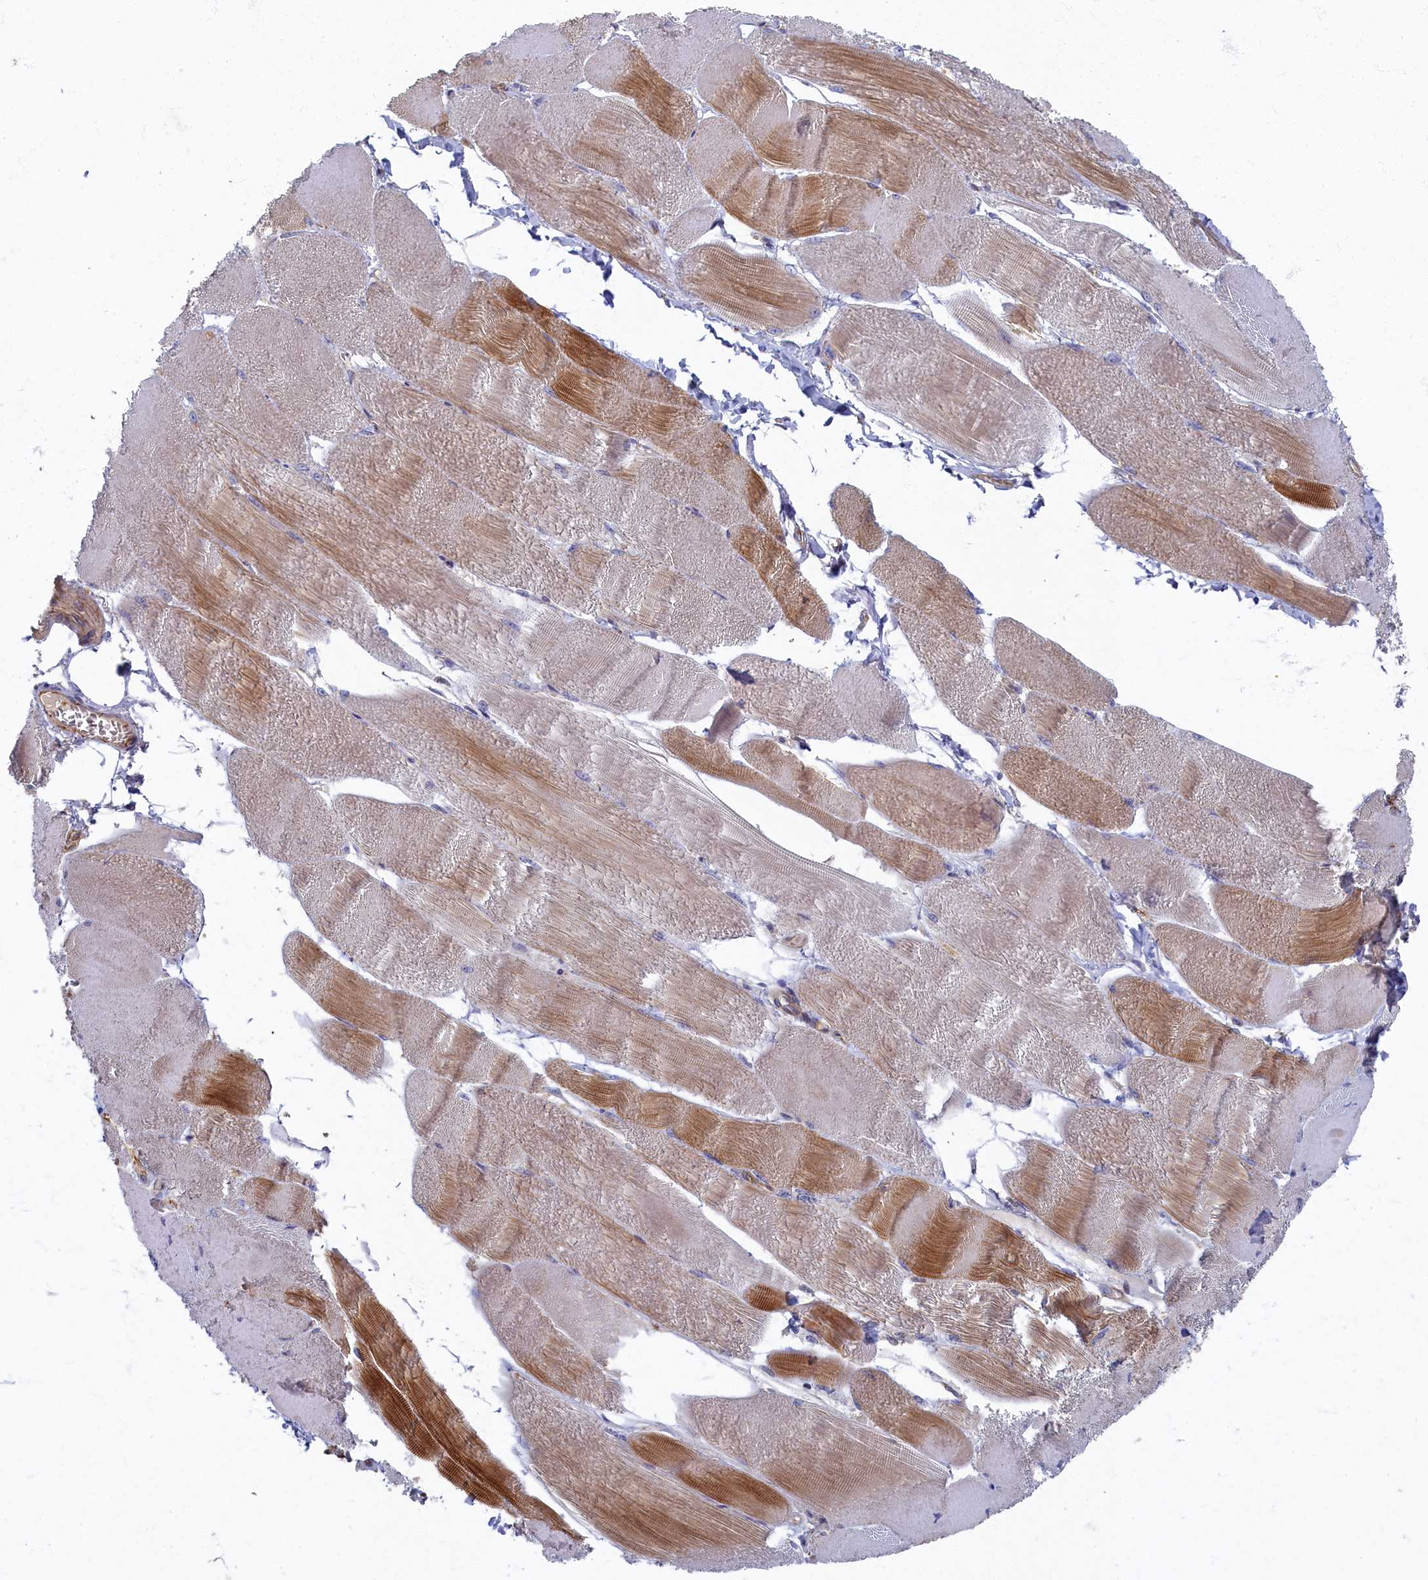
{"staining": {"intensity": "moderate", "quantity": "25%-75%", "location": "cytoplasmic/membranous"}, "tissue": "skeletal muscle", "cell_type": "Myocytes", "image_type": "normal", "snomed": [{"axis": "morphology", "description": "Normal tissue, NOS"}, {"axis": "morphology", "description": "Basal cell carcinoma"}, {"axis": "topography", "description": "Skeletal muscle"}], "caption": "Brown immunohistochemical staining in benign skeletal muscle displays moderate cytoplasmic/membranous staining in approximately 25%-75% of myocytes.", "gene": "PSMG2", "patient": {"sex": "female", "age": 64}}